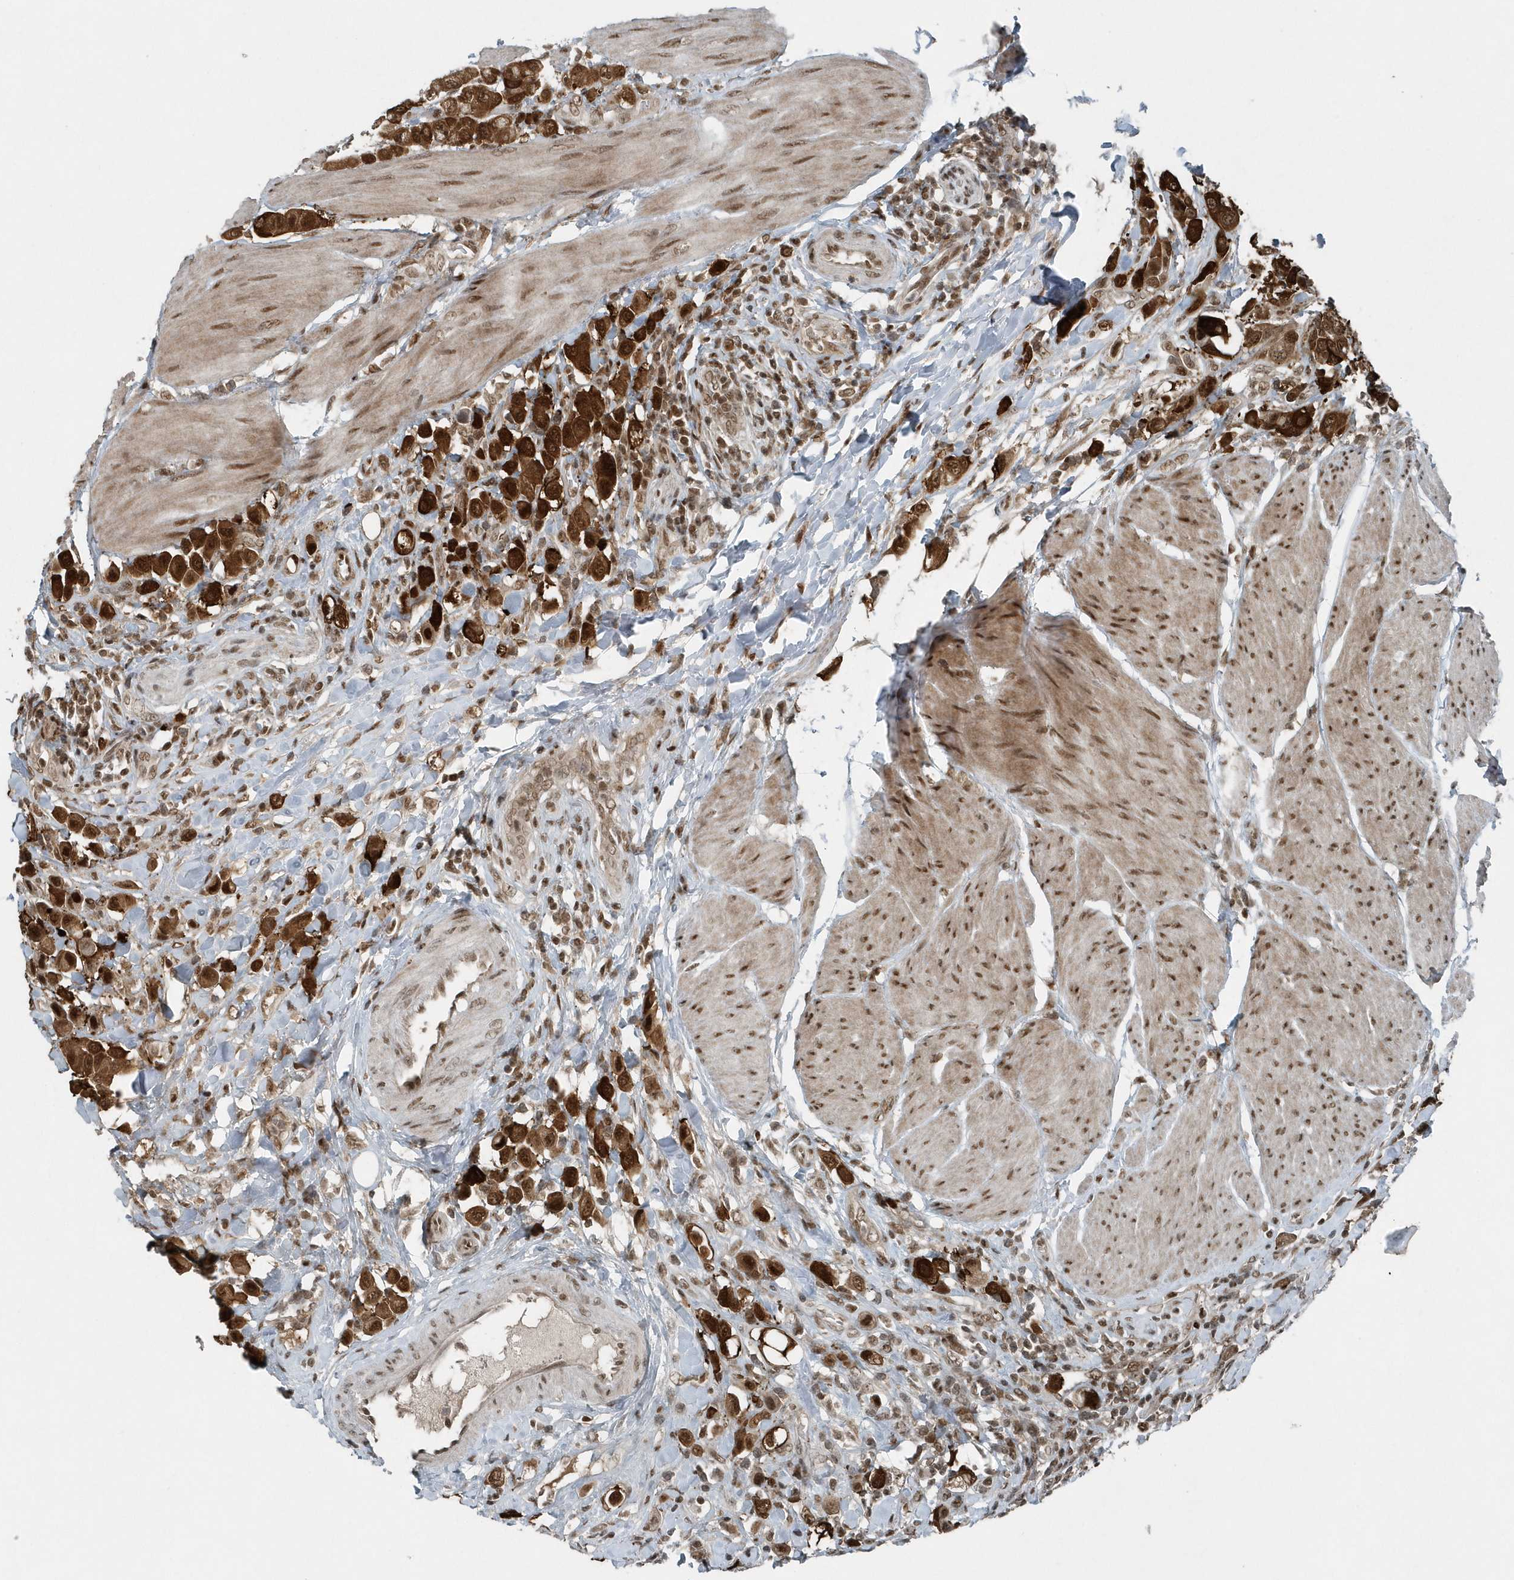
{"staining": {"intensity": "strong", "quantity": ">75%", "location": "cytoplasmic/membranous,nuclear"}, "tissue": "urothelial cancer", "cell_type": "Tumor cells", "image_type": "cancer", "snomed": [{"axis": "morphology", "description": "Urothelial carcinoma, High grade"}, {"axis": "topography", "description": "Urinary bladder"}], "caption": "The histopathology image displays immunohistochemical staining of urothelial cancer. There is strong cytoplasmic/membranous and nuclear staining is present in about >75% of tumor cells.", "gene": "YTHDC1", "patient": {"sex": "male", "age": 50}}